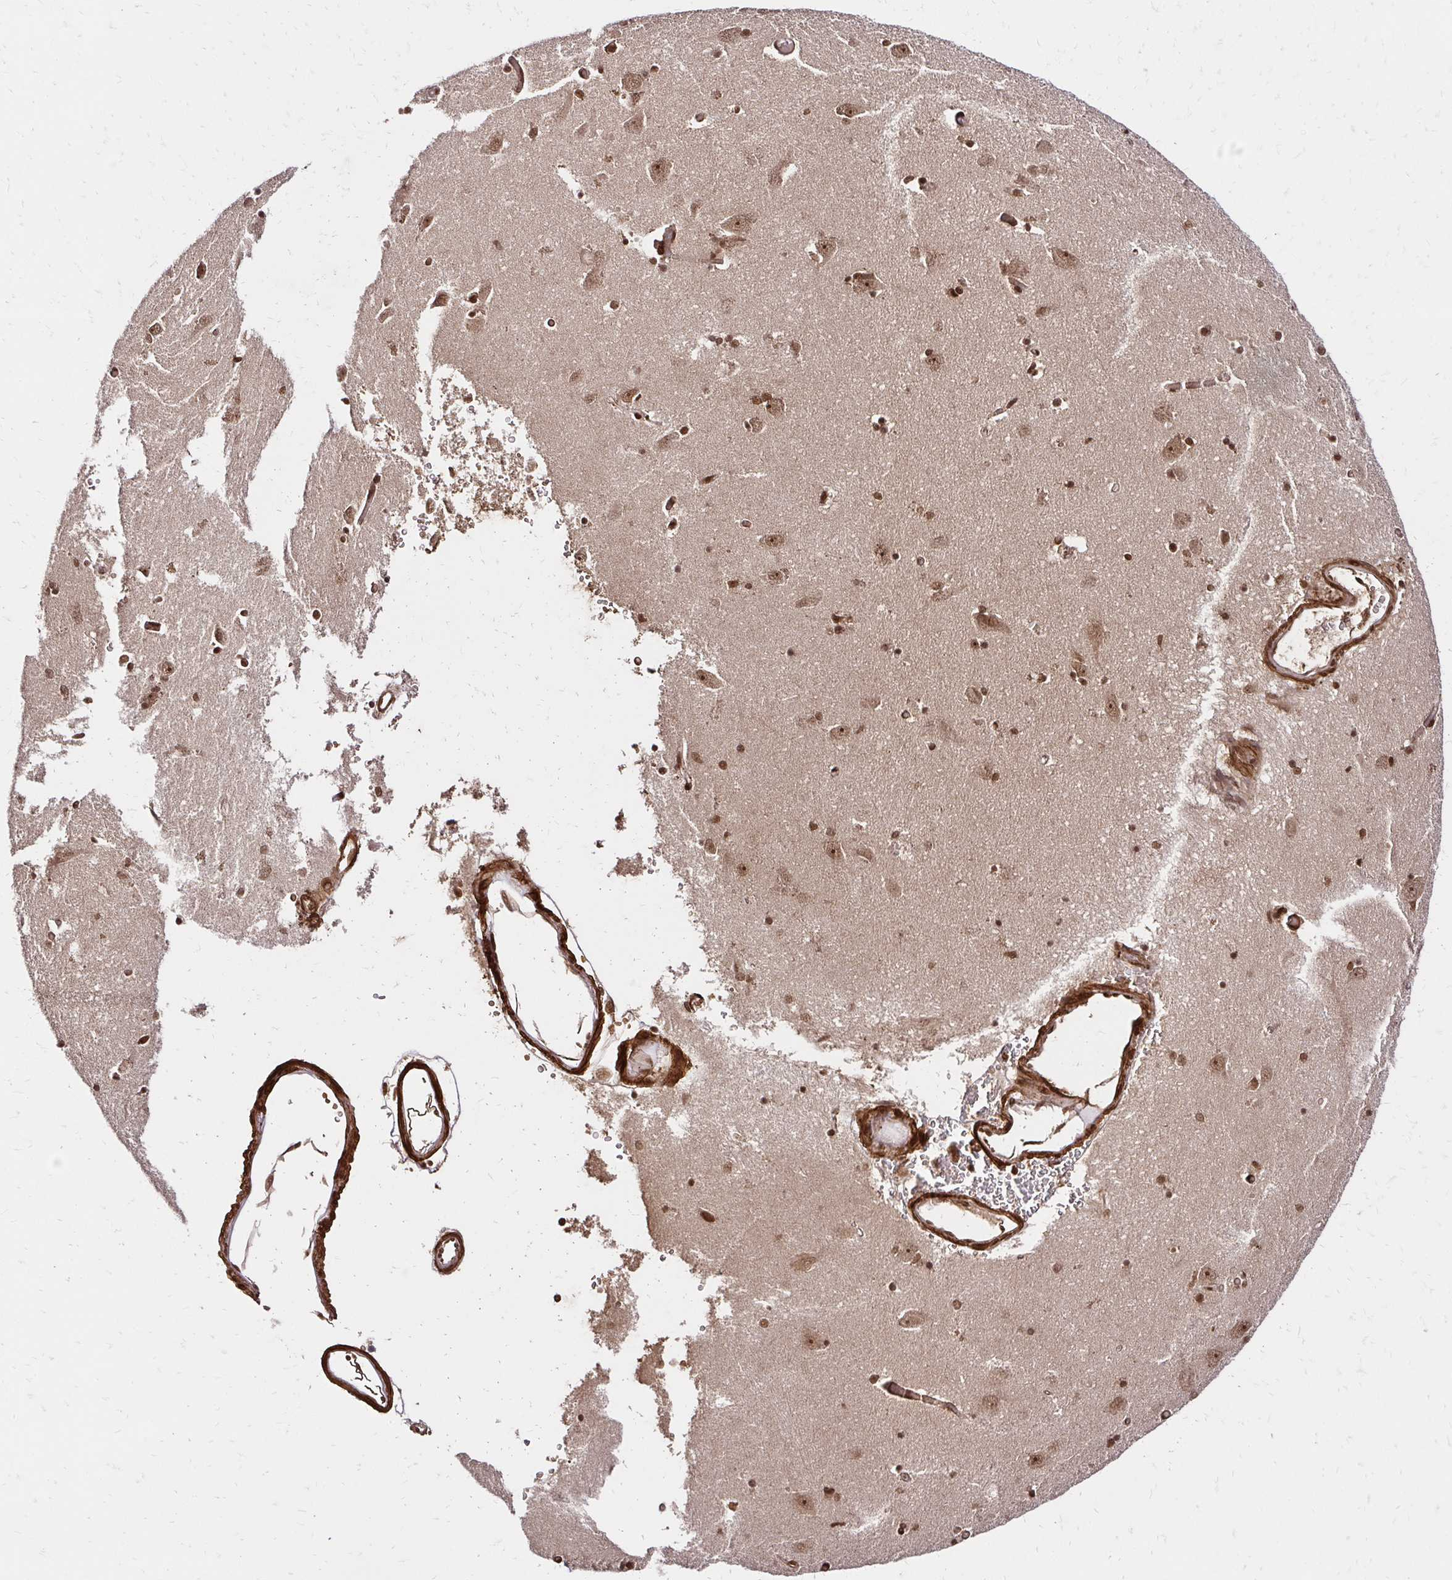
{"staining": {"intensity": "strong", "quantity": ">75%", "location": "nuclear"}, "tissue": "caudate", "cell_type": "Glial cells", "image_type": "normal", "snomed": [{"axis": "morphology", "description": "Normal tissue, NOS"}, {"axis": "topography", "description": "Lateral ventricle wall"}, {"axis": "topography", "description": "Hippocampus"}], "caption": "Immunohistochemical staining of normal human caudate displays high levels of strong nuclear positivity in approximately >75% of glial cells.", "gene": "GLYR1", "patient": {"sex": "female", "age": 63}}